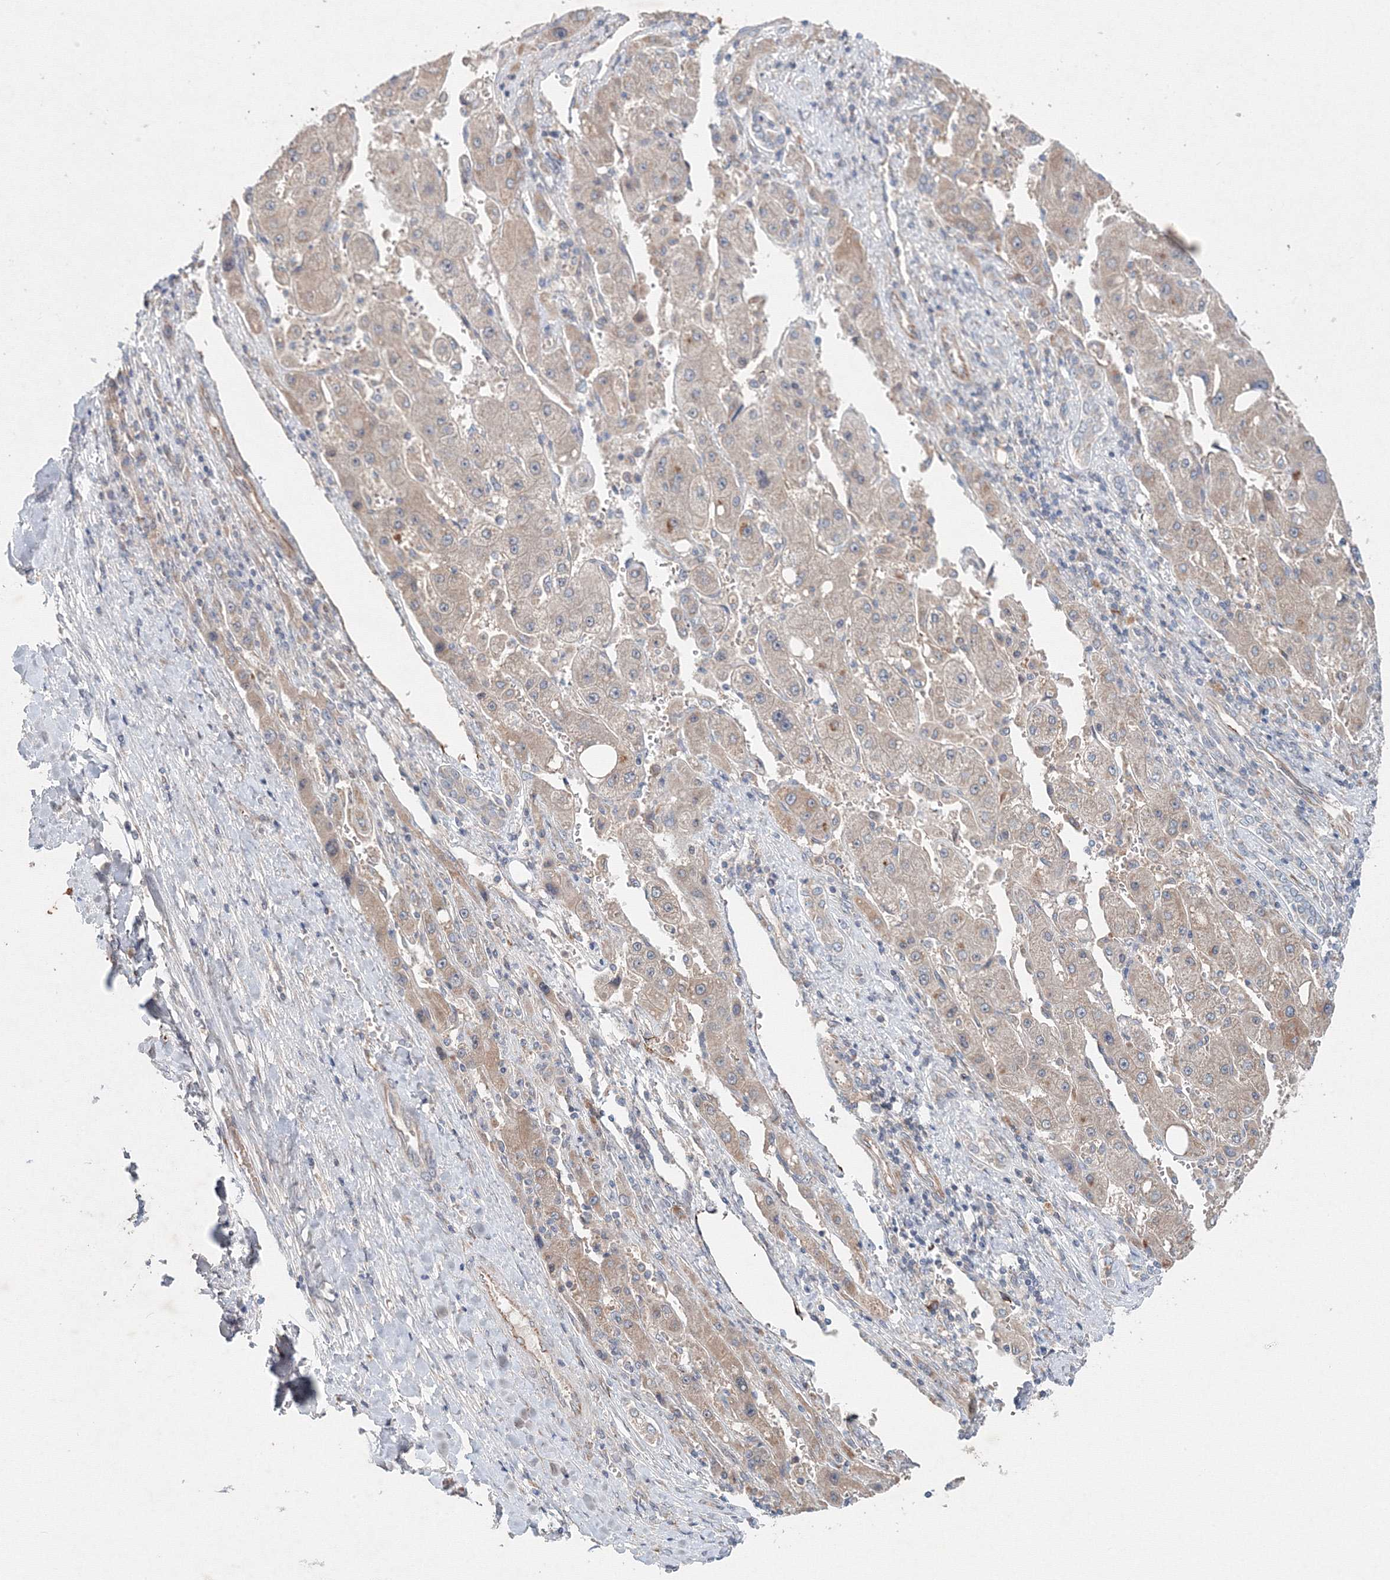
{"staining": {"intensity": "weak", "quantity": ">75%", "location": "cytoplasmic/membranous"}, "tissue": "liver cancer", "cell_type": "Tumor cells", "image_type": "cancer", "snomed": [{"axis": "morphology", "description": "Carcinoma, Hepatocellular, NOS"}, {"axis": "topography", "description": "Liver"}], "caption": "A photomicrograph of hepatocellular carcinoma (liver) stained for a protein reveals weak cytoplasmic/membranous brown staining in tumor cells.", "gene": "WDR49", "patient": {"sex": "female", "age": 73}}